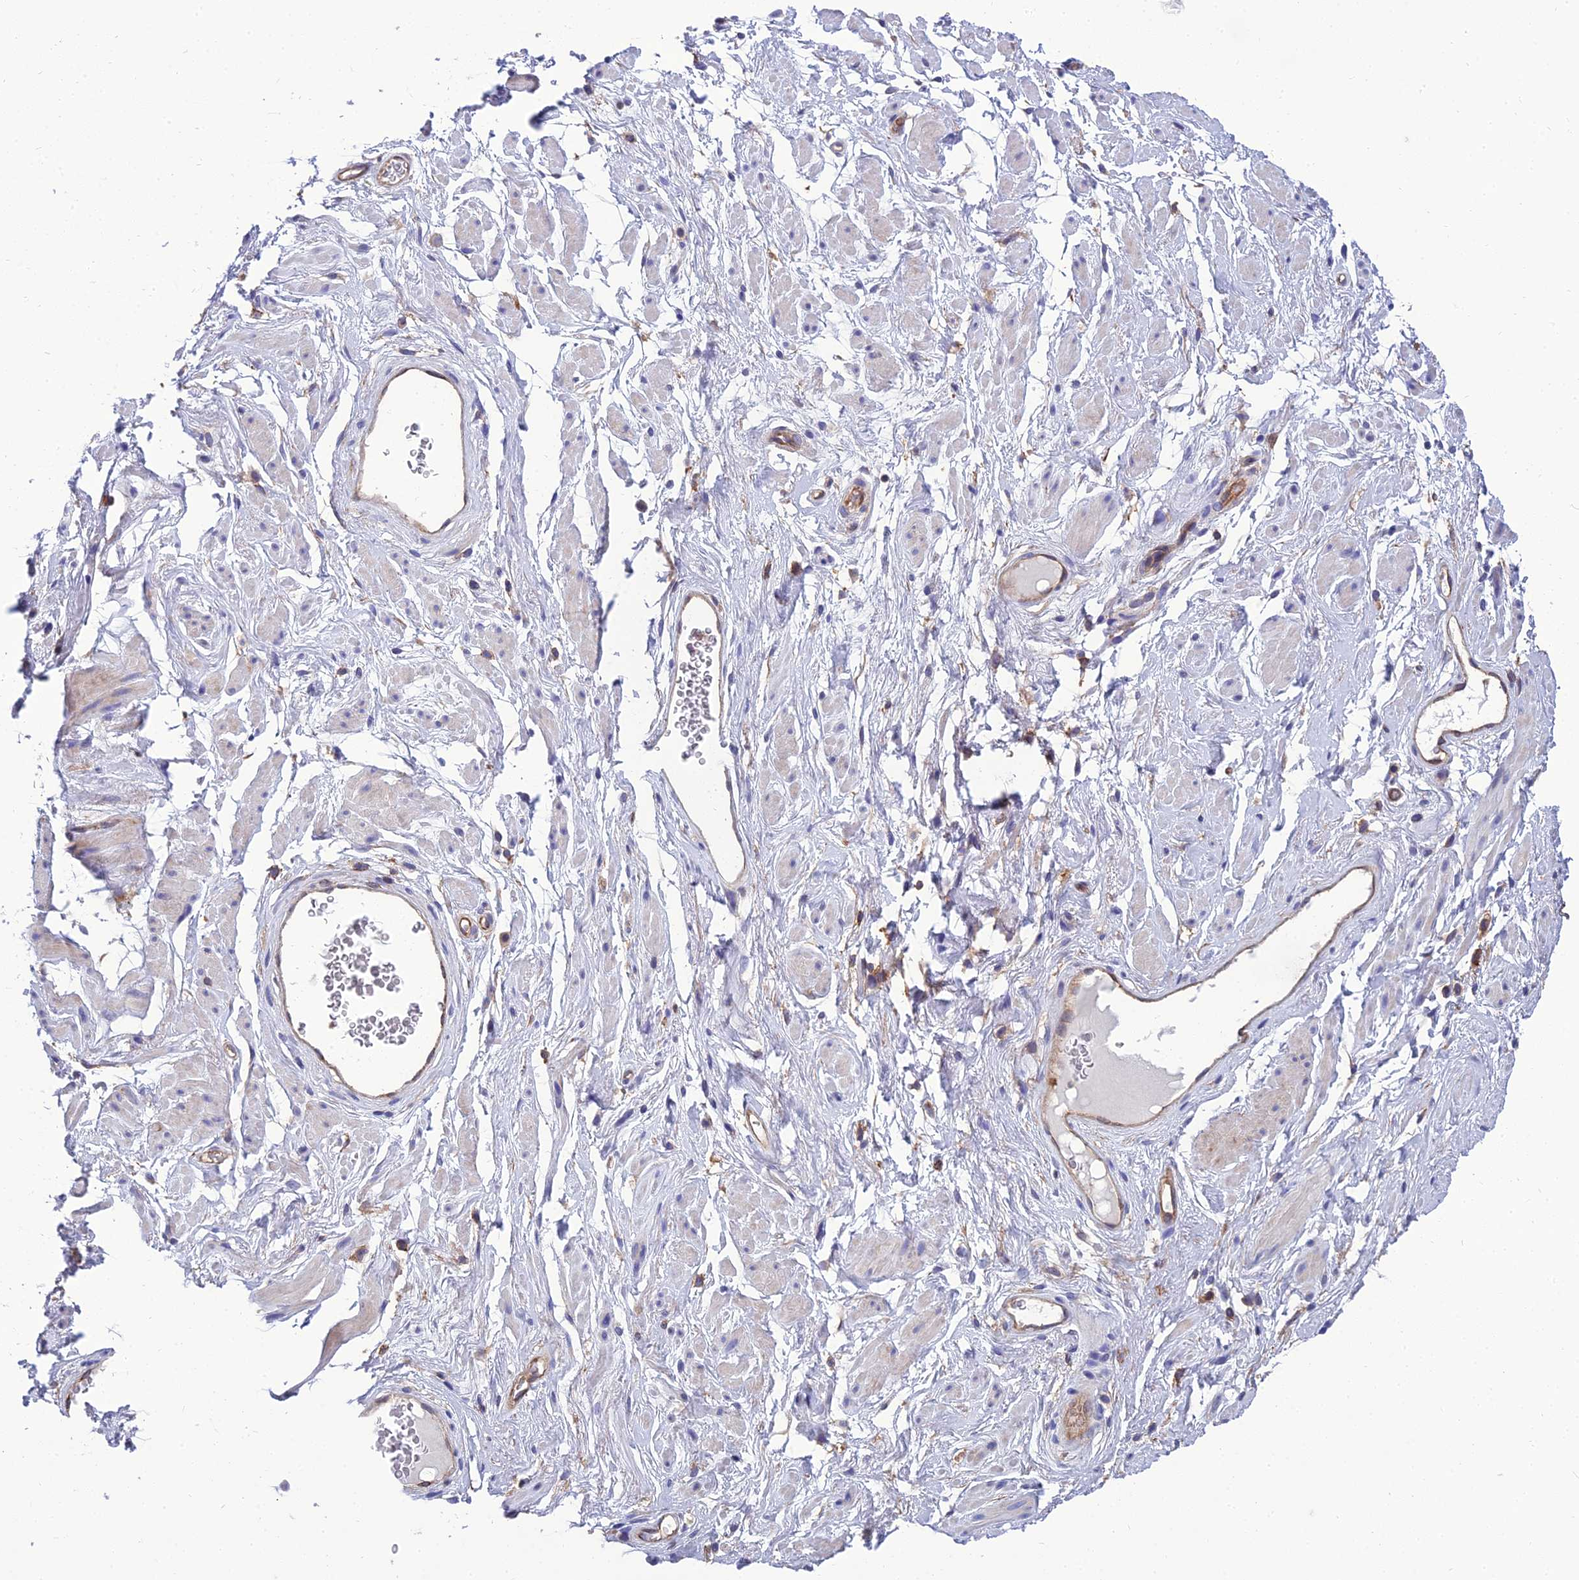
{"staining": {"intensity": "negative", "quantity": "none", "location": "none"}, "tissue": "adipose tissue", "cell_type": "Adipocytes", "image_type": "normal", "snomed": [{"axis": "morphology", "description": "Normal tissue, NOS"}, {"axis": "morphology", "description": "Adenocarcinoma, NOS"}, {"axis": "topography", "description": "Rectum"}, {"axis": "topography", "description": "Vagina"}, {"axis": "topography", "description": "Peripheral nerve tissue"}], "caption": "Adipocytes are negative for protein expression in normal human adipose tissue. The staining was performed using DAB to visualize the protein expression in brown, while the nuclei were stained in blue with hematoxylin (Magnification: 20x).", "gene": "PPP1R18", "patient": {"sex": "female", "age": 71}}